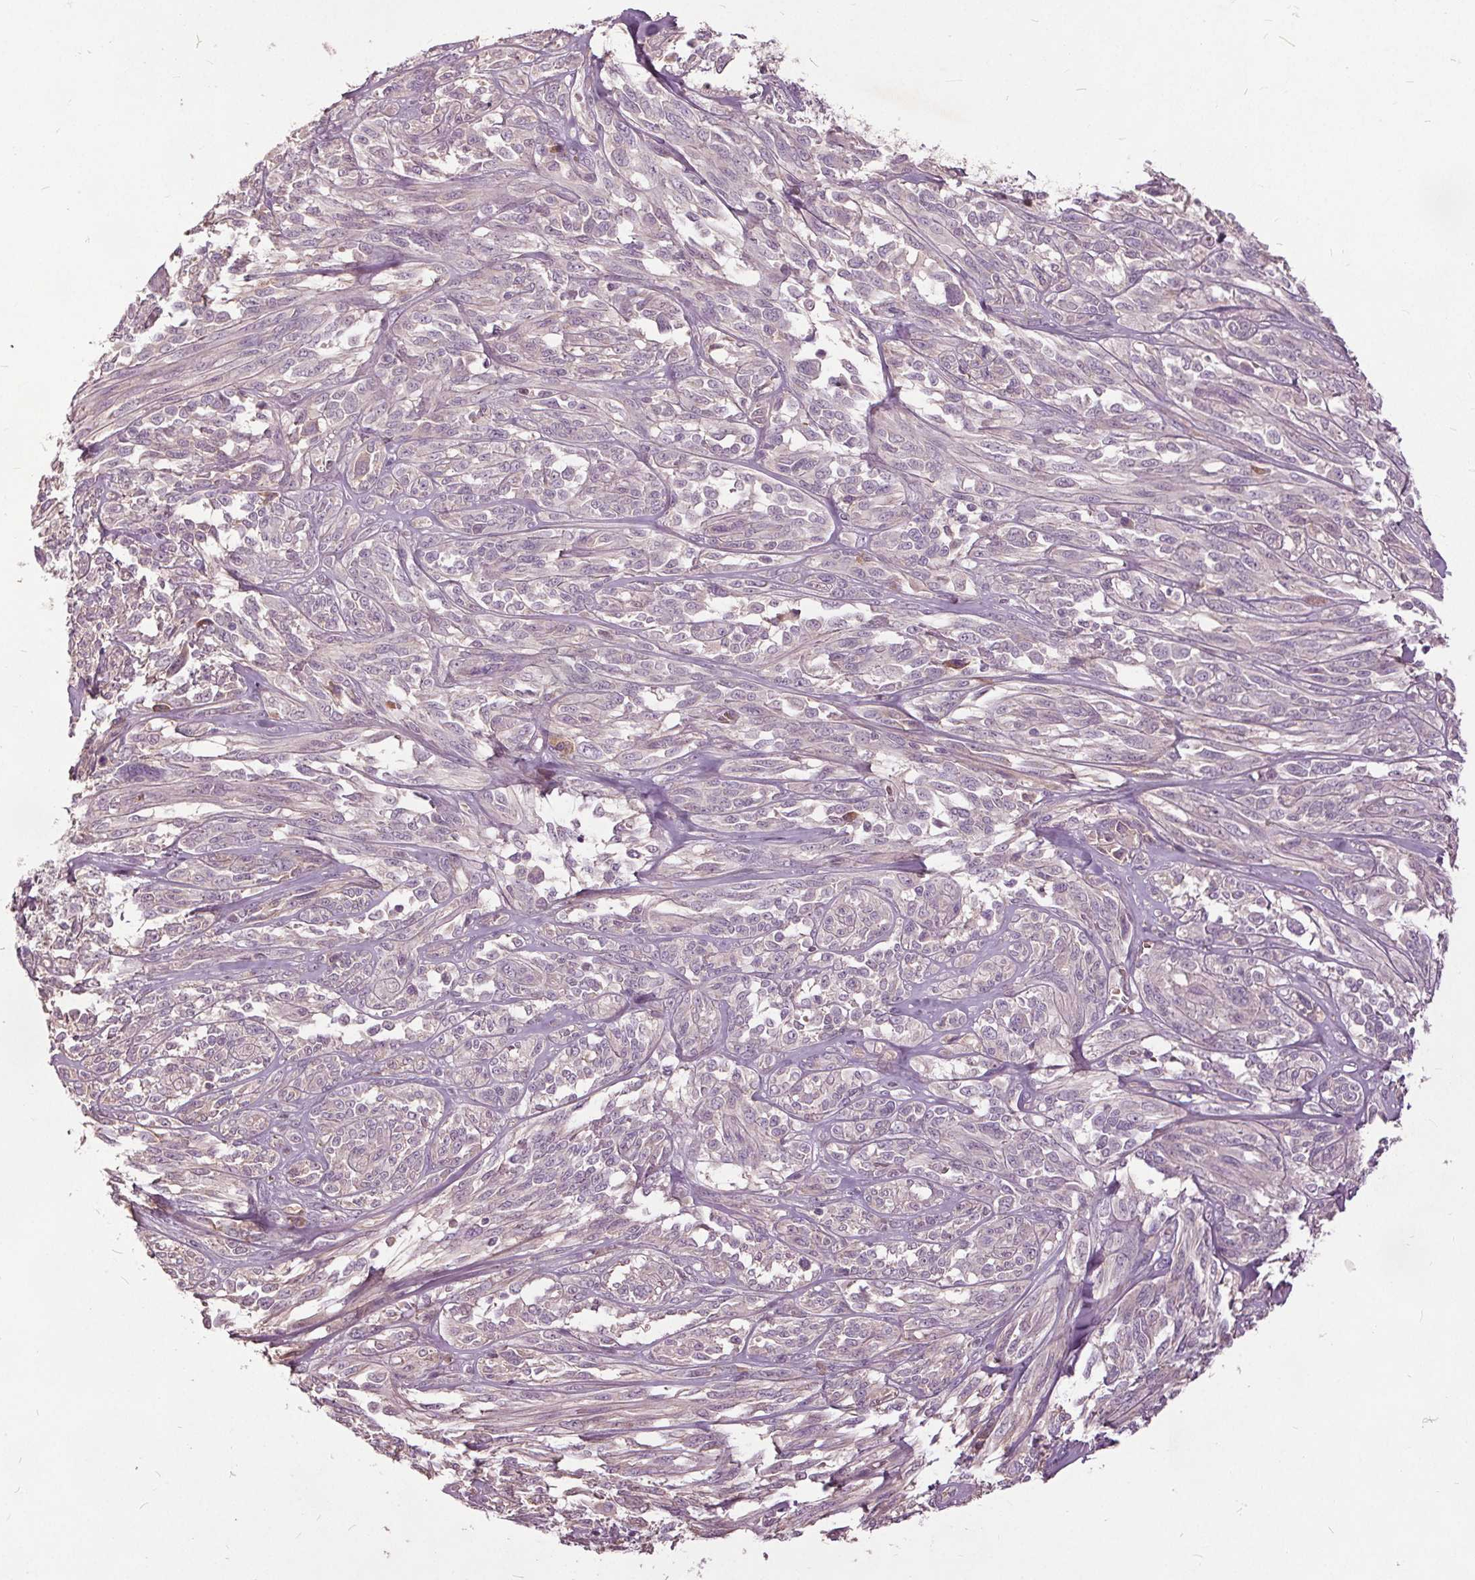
{"staining": {"intensity": "negative", "quantity": "none", "location": "none"}, "tissue": "melanoma", "cell_type": "Tumor cells", "image_type": "cancer", "snomed": [{"axis": "morphology", "description": "Malignant melanoma, NOS"}, {"axis": "topography", "description": "Skin"}], "caption": "Immunohistochemistry histopathology image of neoplastic tissue: human malignant melanoma stained with DAB (3,3'-diaminobenzidine) demonstrates no significant protein positivity in tumor cells.", "gene": "PDGFD", "patient": {"sex": "female", "age": 91}}